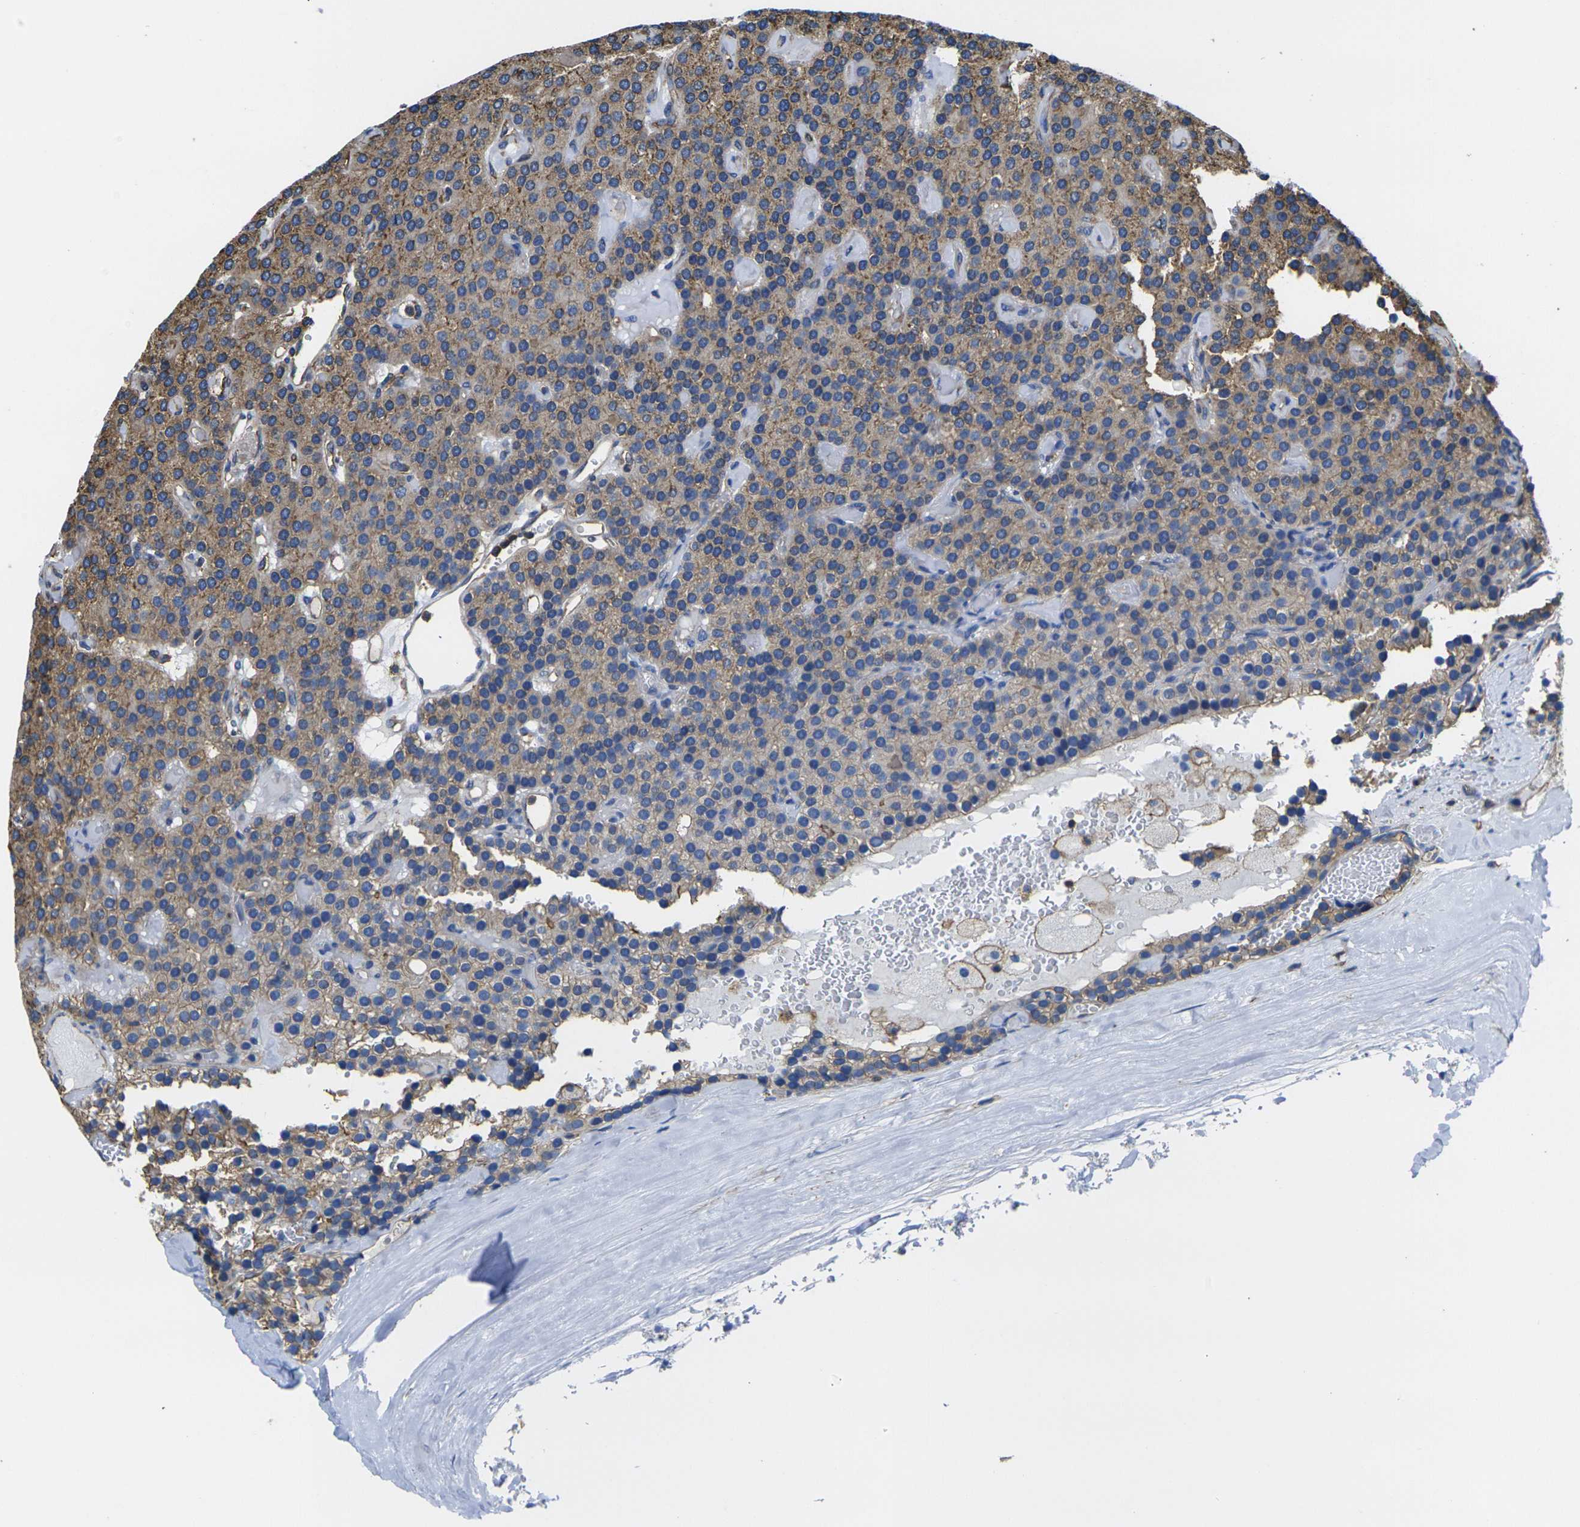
{"staining": {"intensity": "moderate", "quantity": ">75%", "location": "cytoplasmic/membranous"}, "tissue": "parathyroid gland", "cell_type": "Glandular cells", "image_type": "normal", "snomed": [{"axis": "morphology", "description": "Normal tissue, NOS"}, {"axis": "morphology", "description": "Adenoma, NOS"}, {"axis": "topography", "description": "Parathyroid gland"}], "caption": "Immunohistochemical staining of unremarkable human parathyroid gland displays moderate cytoplasmic/membranous protein positivity in about >75% of glandular cells. (IHC, brightfield microscopy, high magnification).", "gene": "FAM110D", "patient": {"sex": "female", "age": 86}}